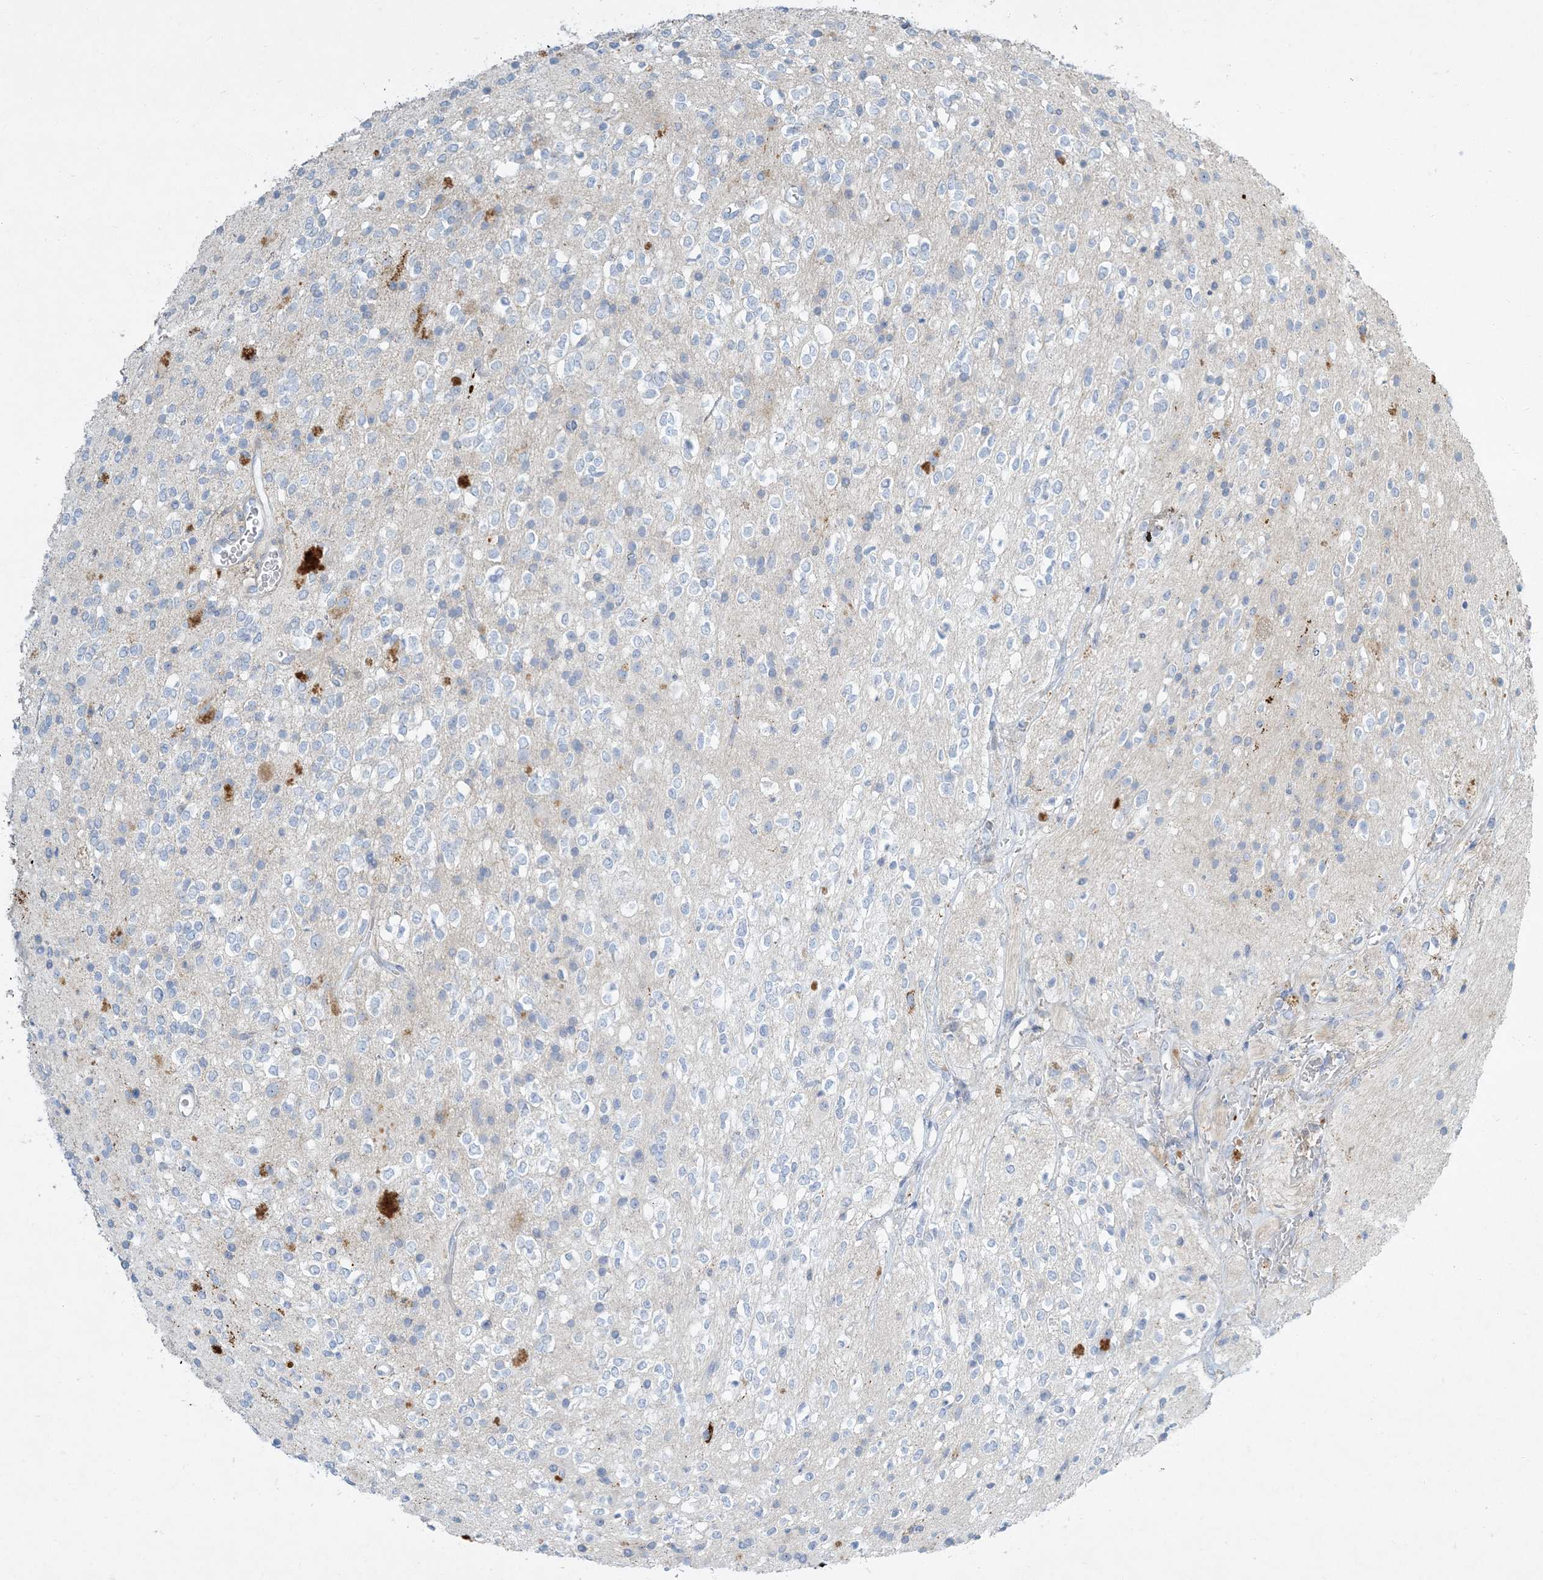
{"staining": {"intensity": "negative", "quantity": "none", "location": "none"}, "tissue": "glioma", "cell_type": "Tumor cells", "image_type": "cancer", "snomed": [{"axis": "morphology", "description": "Glioma, malignant, High grade"}, {"axis": "topography", "description": "Brain"}], "caption": "Immunohistochemical staining of glioma demonstrates no significant staining in tumor cells.", "gene": "LTN1", "patient": {"sex": "male", "age": 34}}